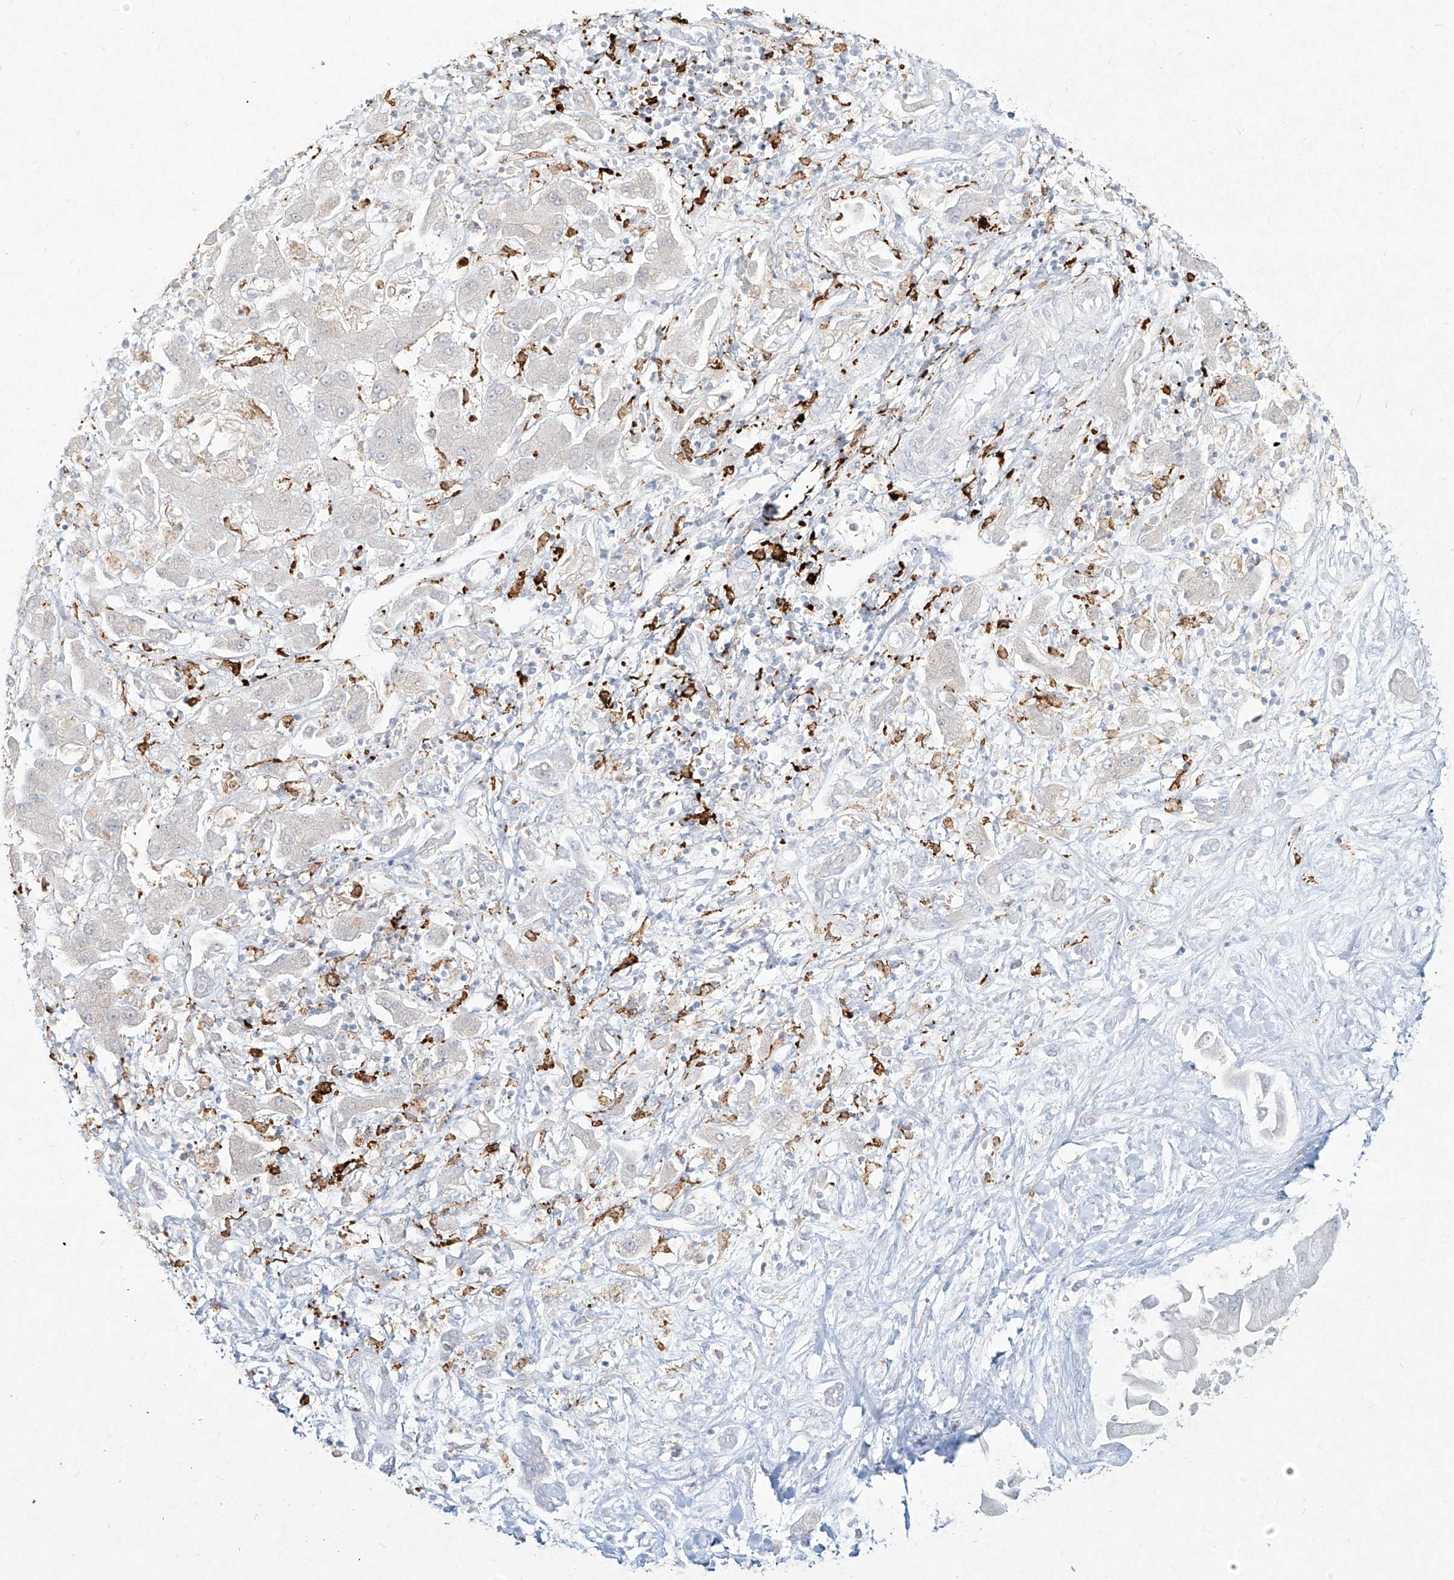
{"staining": {"intensity": "negative", "quantity": "none", "location": "none"}, "tissue": "liver cancer", "cell_type": "Tumor cells", "image_type": "cancer", "snomed": [{"axis": "morphology", "description": "Cholangiocarcinoma"}, {"axis": "topography", "description": "Liver"}], "caption": "Human liver cancer (cholangiocarcinoma) stained for a protein using immunohistochemistry (IHC) reveals no positivity in tumor cells.", "gene": "CD209", "patient": {"sex": "male", "age": 50}}